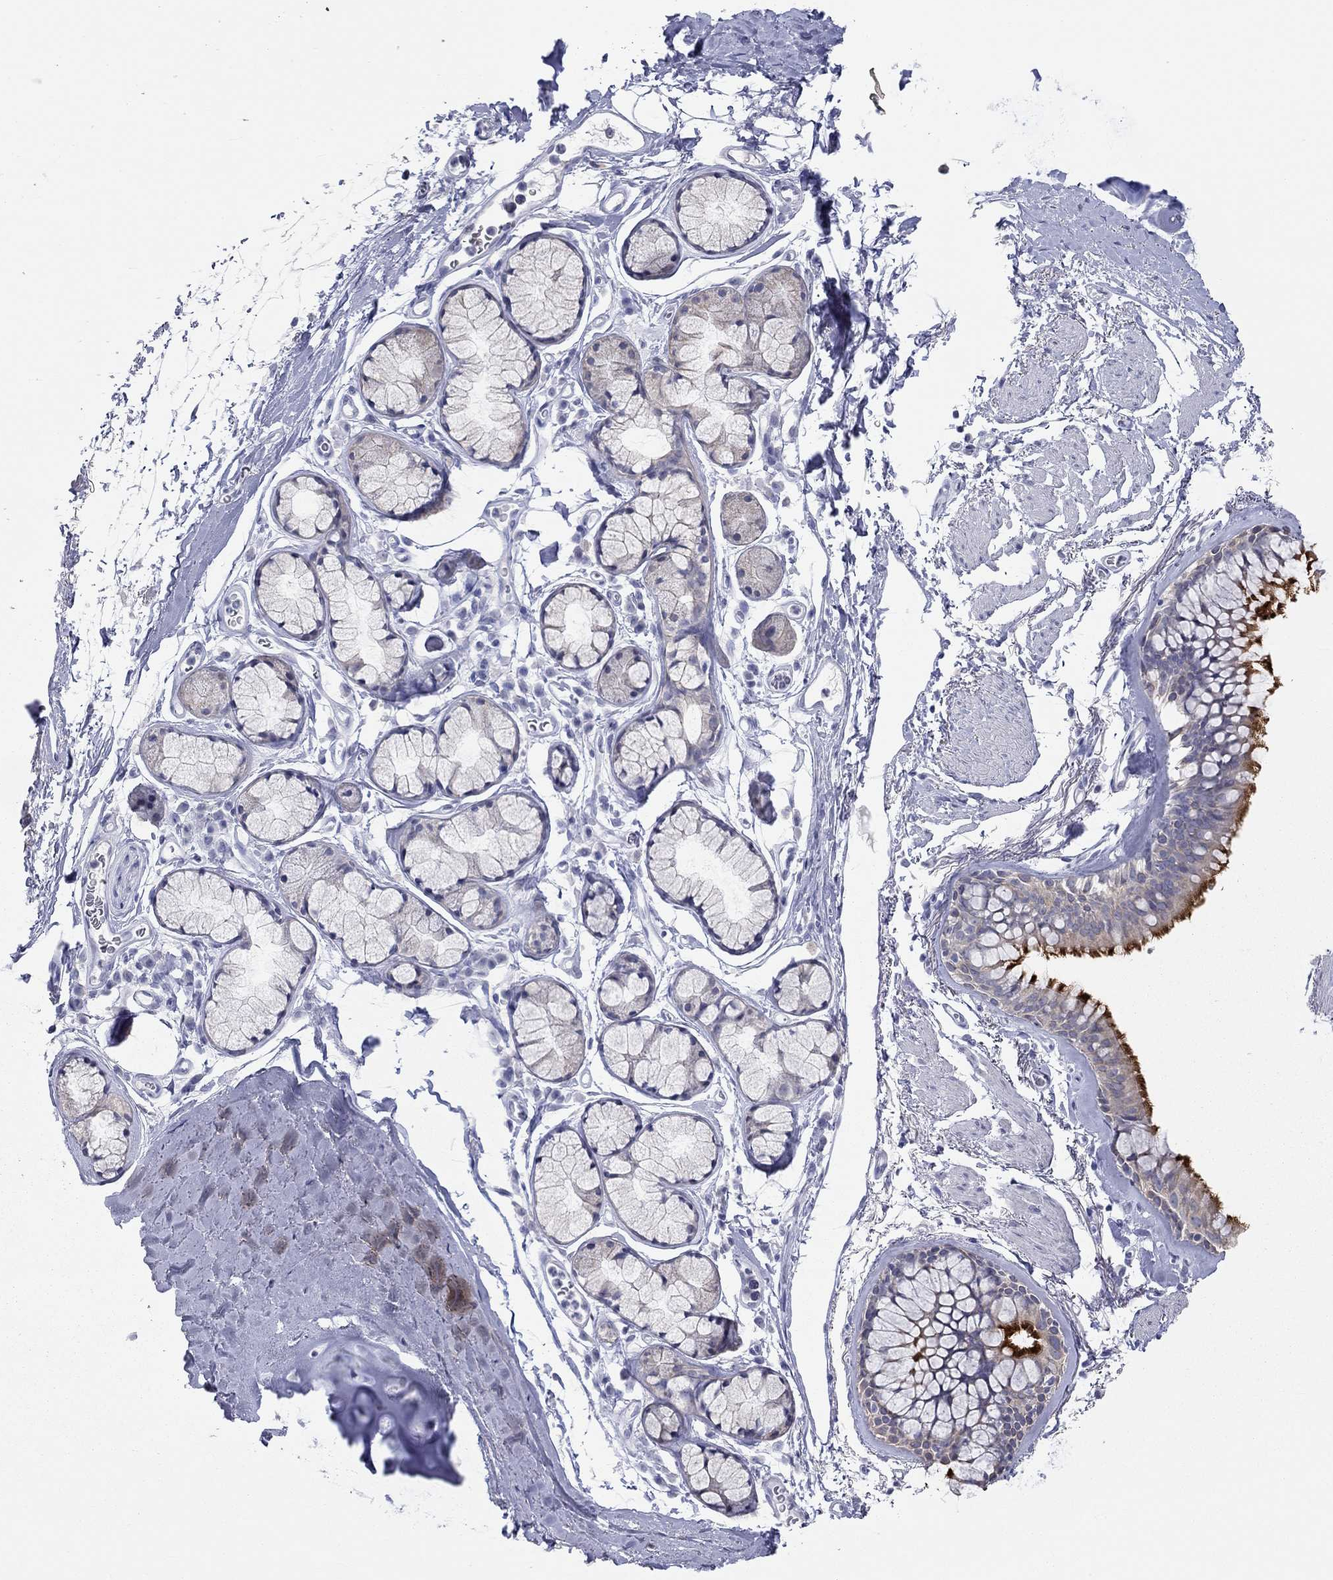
{"staining": {"intensity": "strong", "quantity": ">75%", "location": "cytoplasmic/membranous"}, "tissue": "bronchus", "cell_type": "Respiratory epithelial cells", "image_type": "normal", "snomed": [{"axis": "morphology", "description": "Normal tissue, NOS"}, {"axis": "morphology", "description": "Squamous cell carcinoma, NOS"}, {"axis": "topography", "description": "Cartilage tissue"}, {"axis": "topography", "description": "Bronchus"}], "caption": "Protein analysis of normal bronchus exhibits strong cytoplasmic/membranous positivity in about >75% of respiratory epithelial cells. (Brightfield microscopy of DAB IHC at high magnification).", "gene": "AK8", "patient": {"sex": "male", "age": 72}}